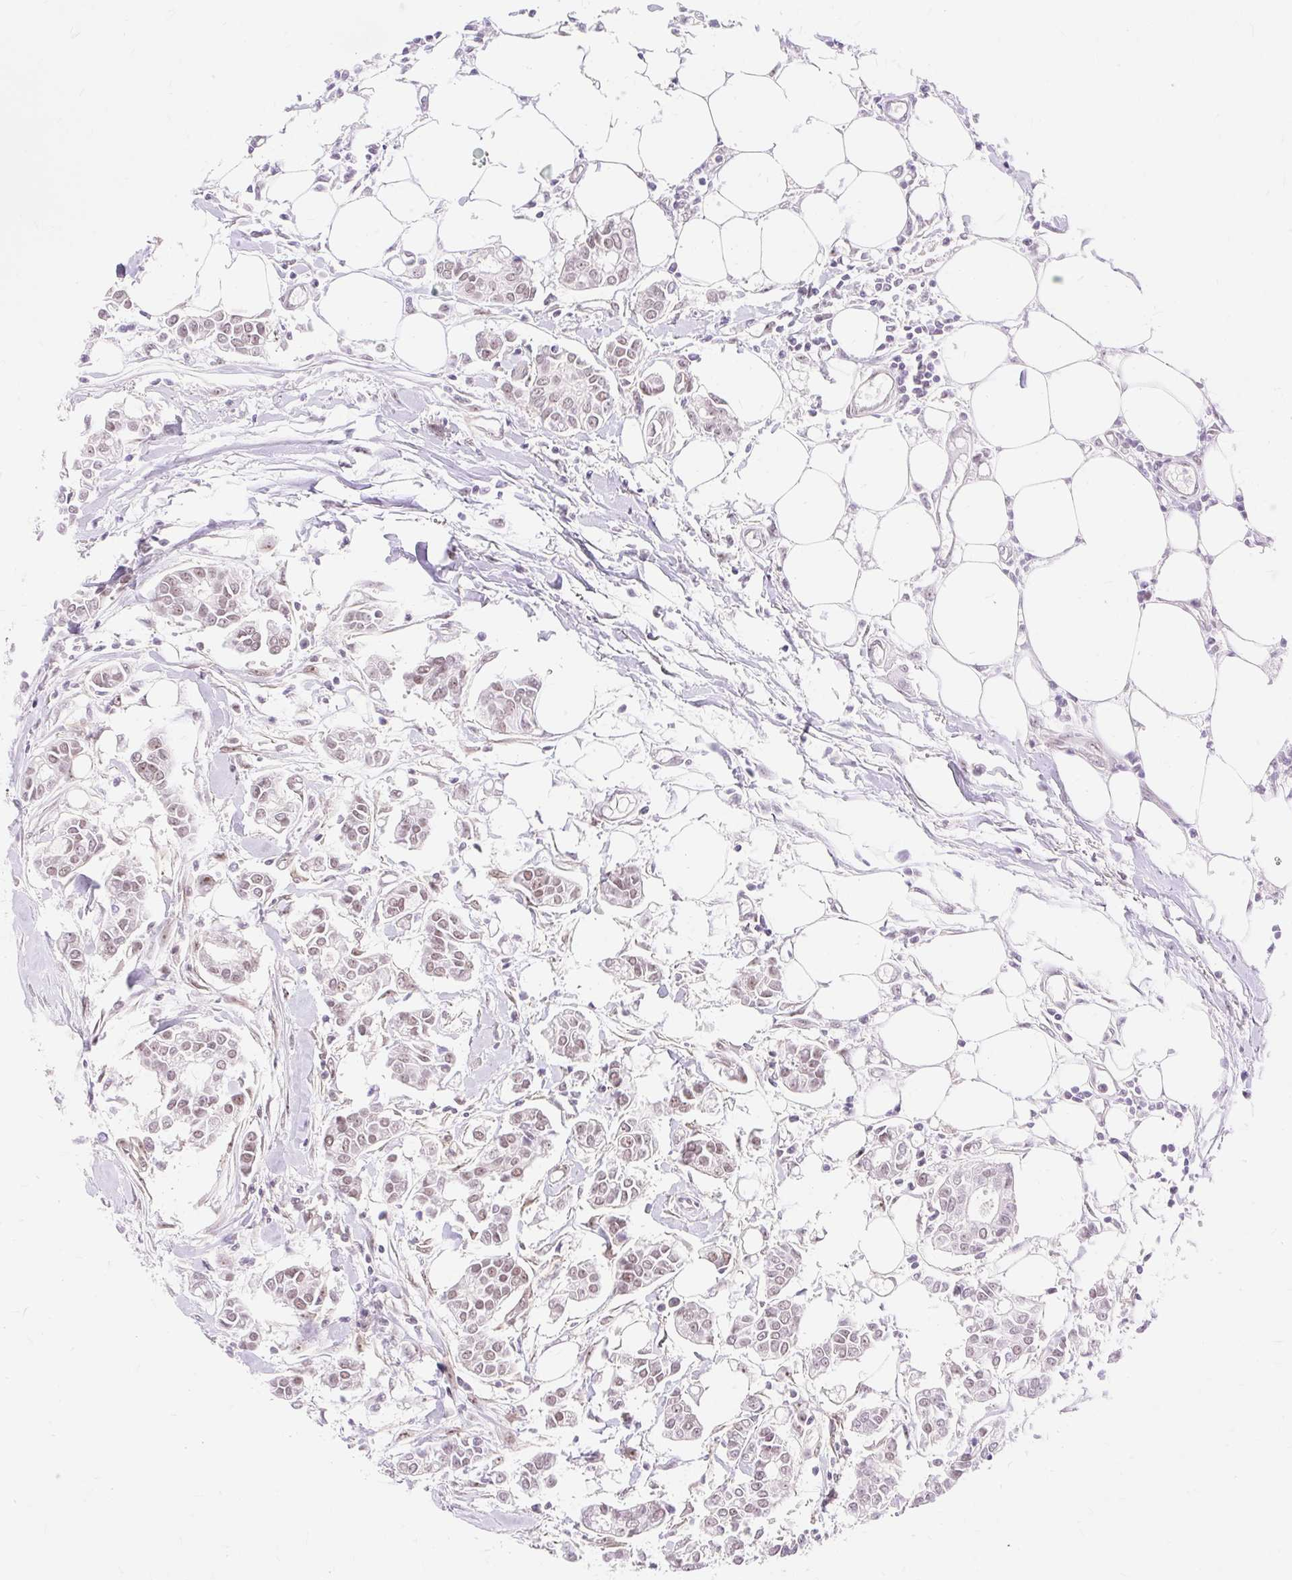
{"staining": {"intensity": "weak", "quantity": "25%-75%", "location": "nuclear"}, "tissue": "breast cancer", "cell_type": "Tumor cells", "image_type": "cancer", "snomed": [{"axis": "morphology", "description": "Duct carcinoma"}, {"axis": "topography", "description": "Breast"}], "caption": "Tumor cells exhibit weak nuclear staining in approximately 25%-75% of cells in breast cancer. The protein of interest is shown in brown color, while the nuclei are stained blue.", "gene": "OBP2A", "patient": {"sex": "female", "age": 84}}